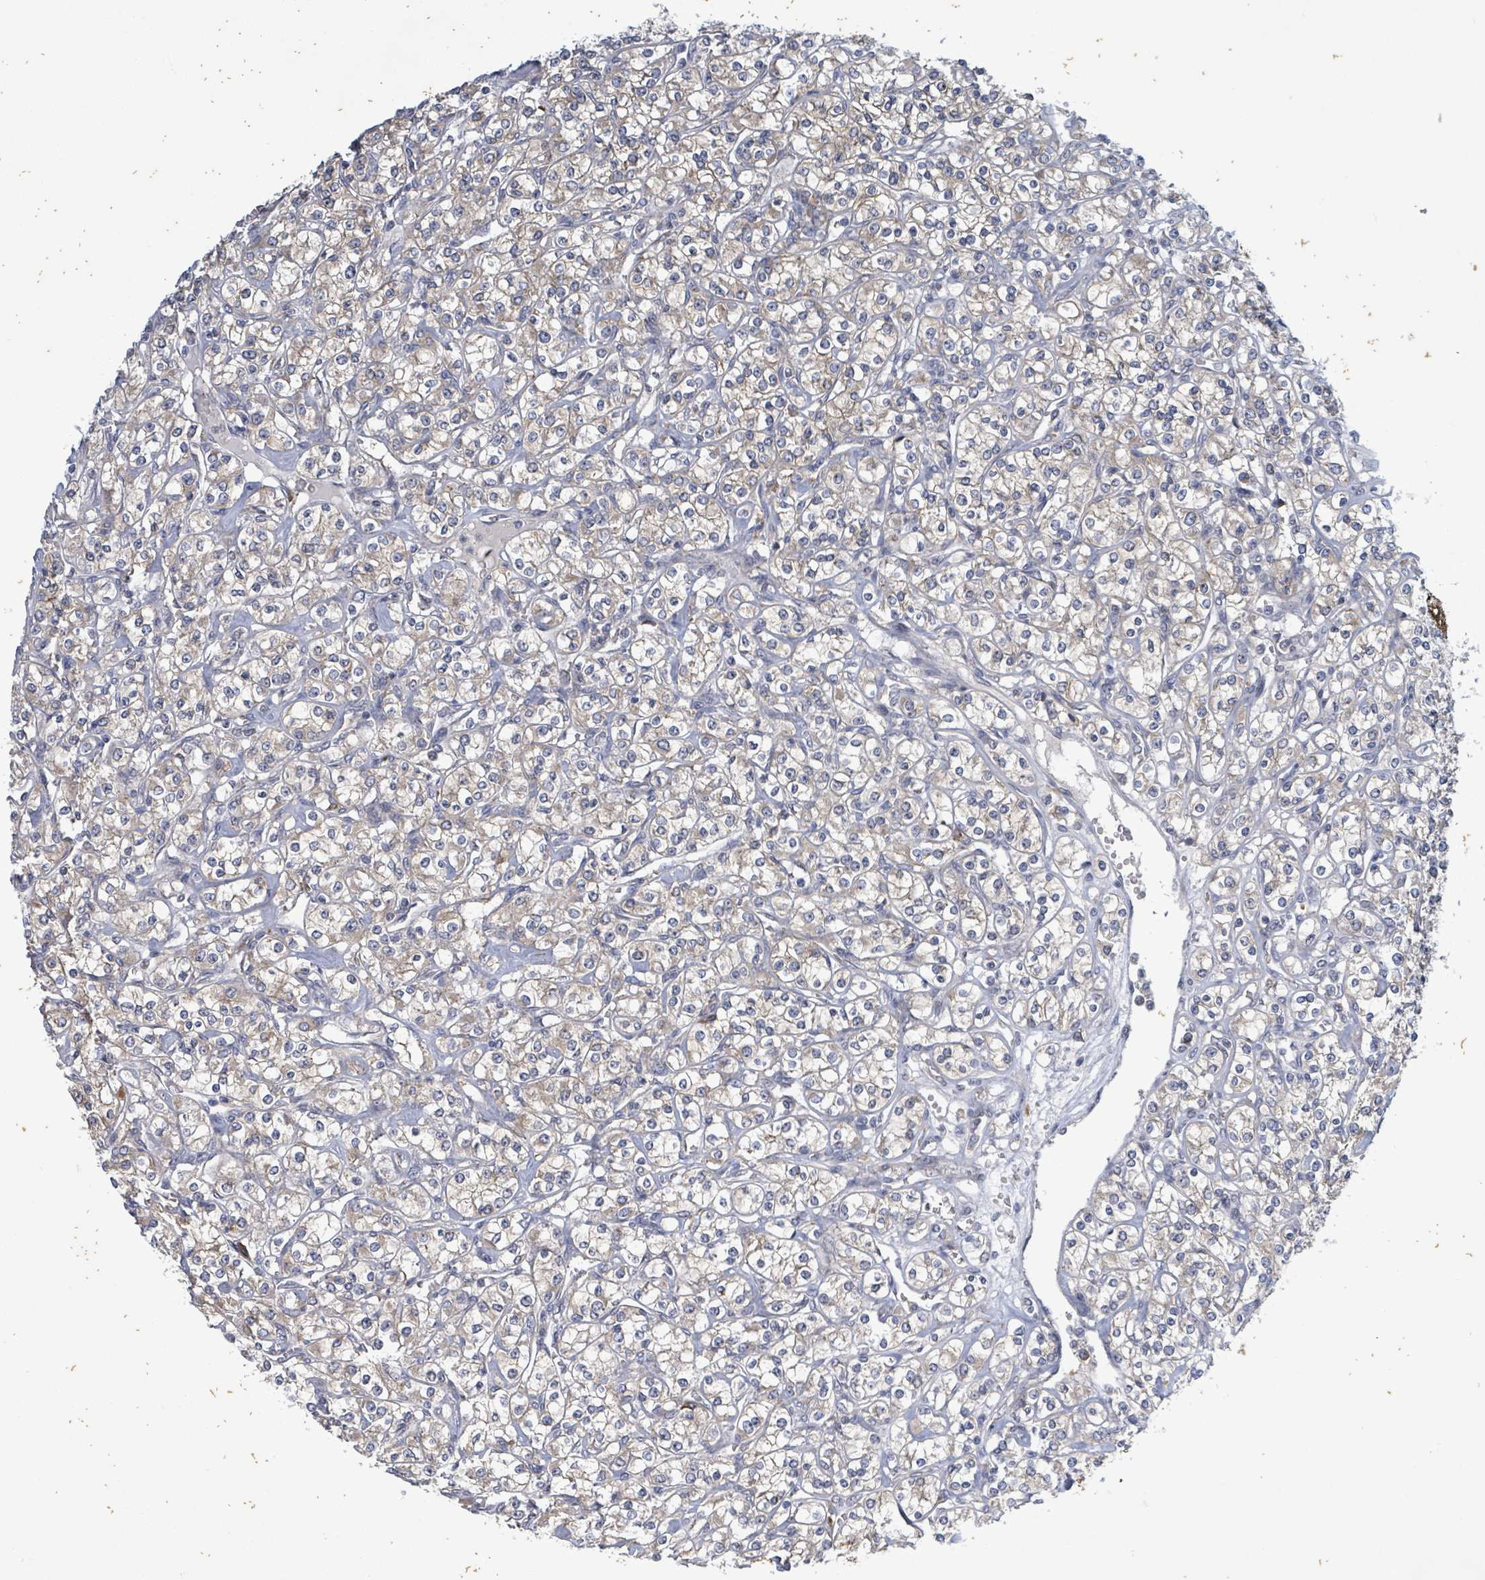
{"staining": {"intensity": "weak", "quantity": "<25%", "location": "cytoplasmic/membranous"}, "tissue": "renal cancer", "cell_type": "Tumor cells", "image_type": "cancer", "snomed": [{"axis": "morphology", "description": "Adenocarcinoma, NOS"}, {"axis": "topography", "description": "Kidney"}], "caption": "IHC micrograph of human renal cancer stained for a protein (brown), which exhibits no staining in tumor cells.", "gene": "ATP13A1", "patient": {"sex": "male", "age": 77}}